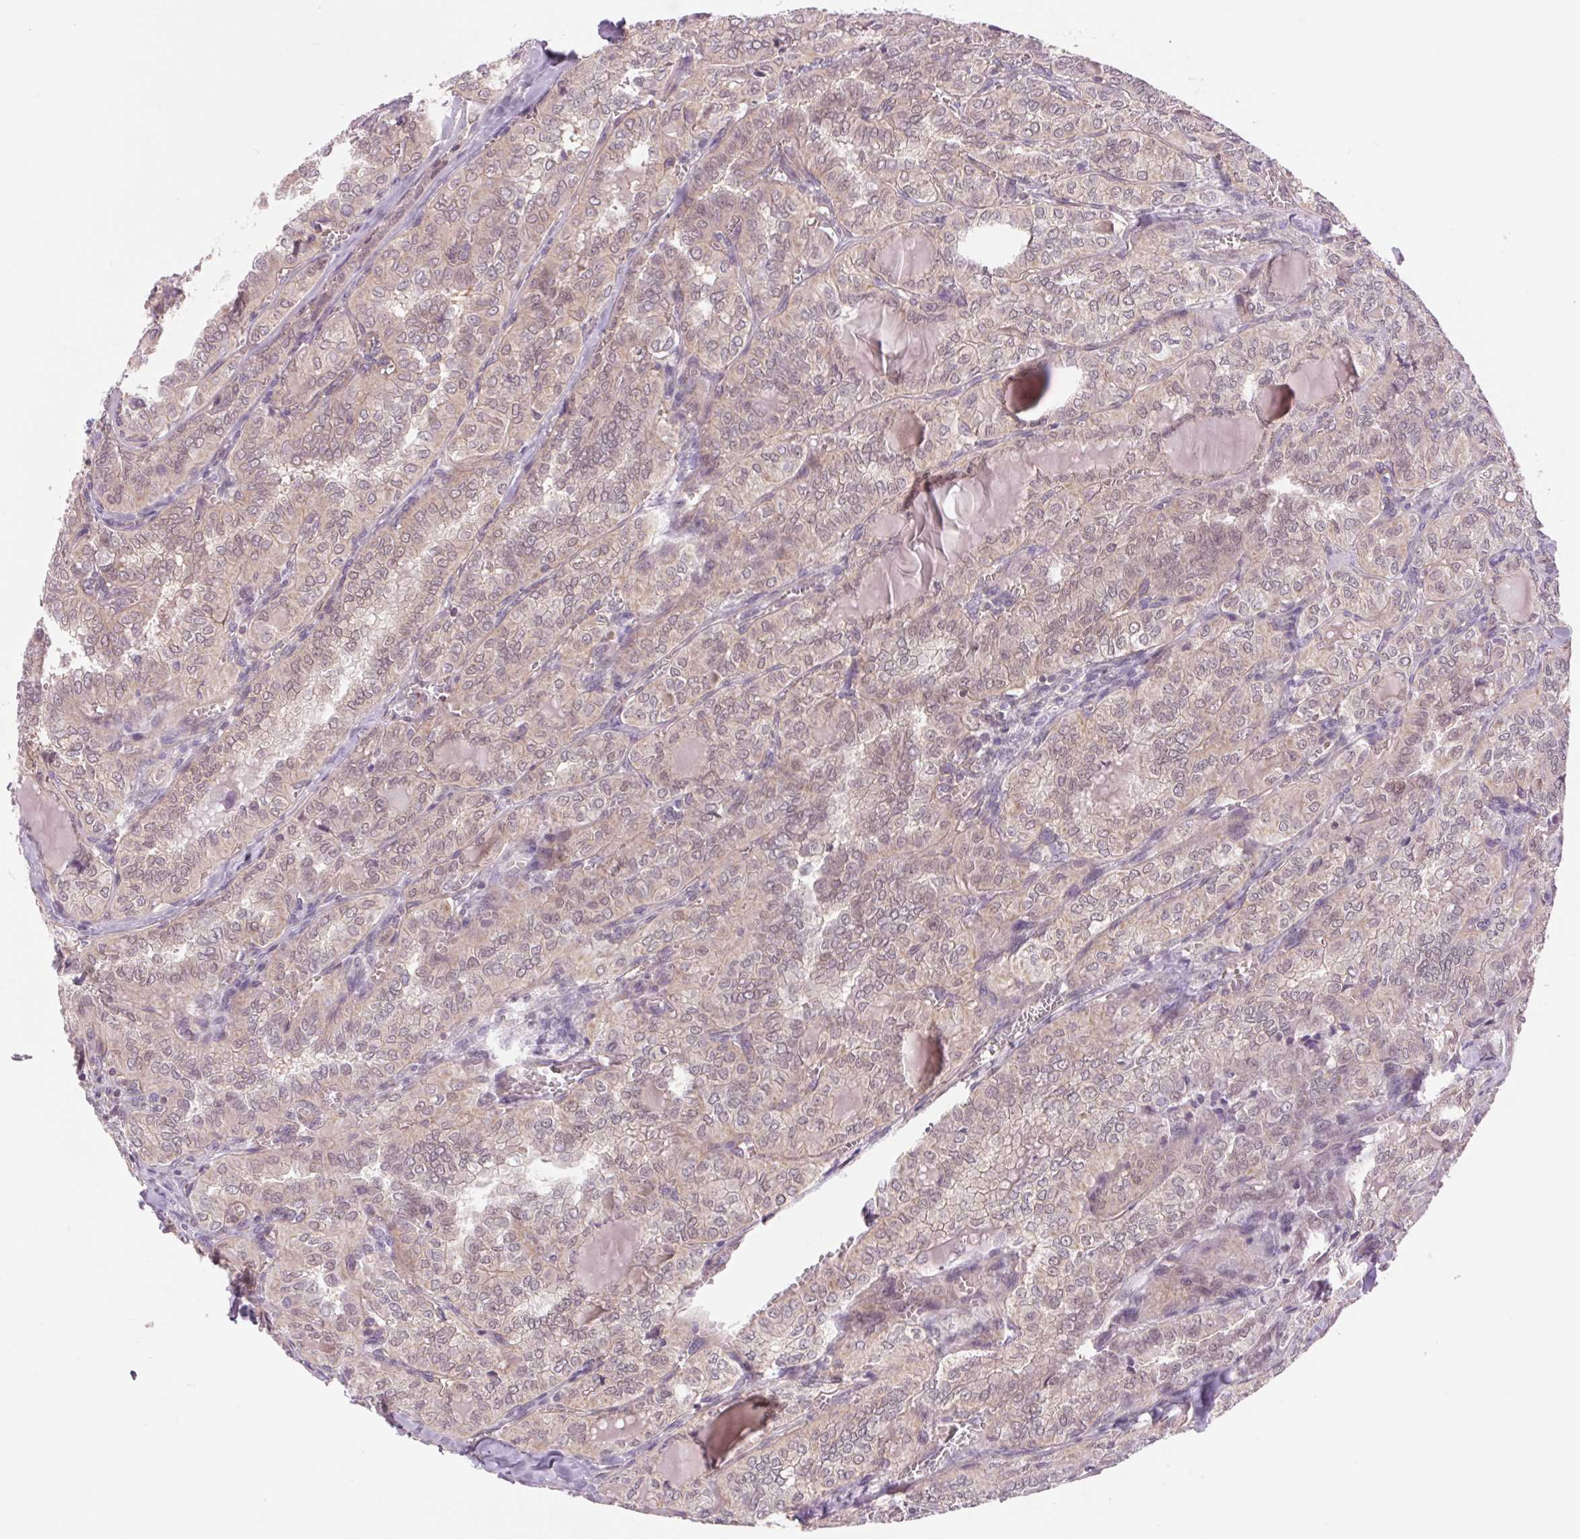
{"staining": {"intensity": "weak", "quantity": "<25%", "location": "cytoplasmic/membranous"}, "tissue": "thyroid cancer", "cell_type": "Tumor cells", "image_type": "cancer", "snomed": [{"axis": "morphology", "description": "Papillary adenocarcinoma, NOS"}, {"axis": "topography", "description": "Thyroid gland"}], "caption": "Thyroid cancer was stained to show a protein in brown. There is no significant positivity in tumor cells. (DAB IHC, high magnification).", "gene": "SH3RF2", "patient": {"sex": "female", "age": 41}}